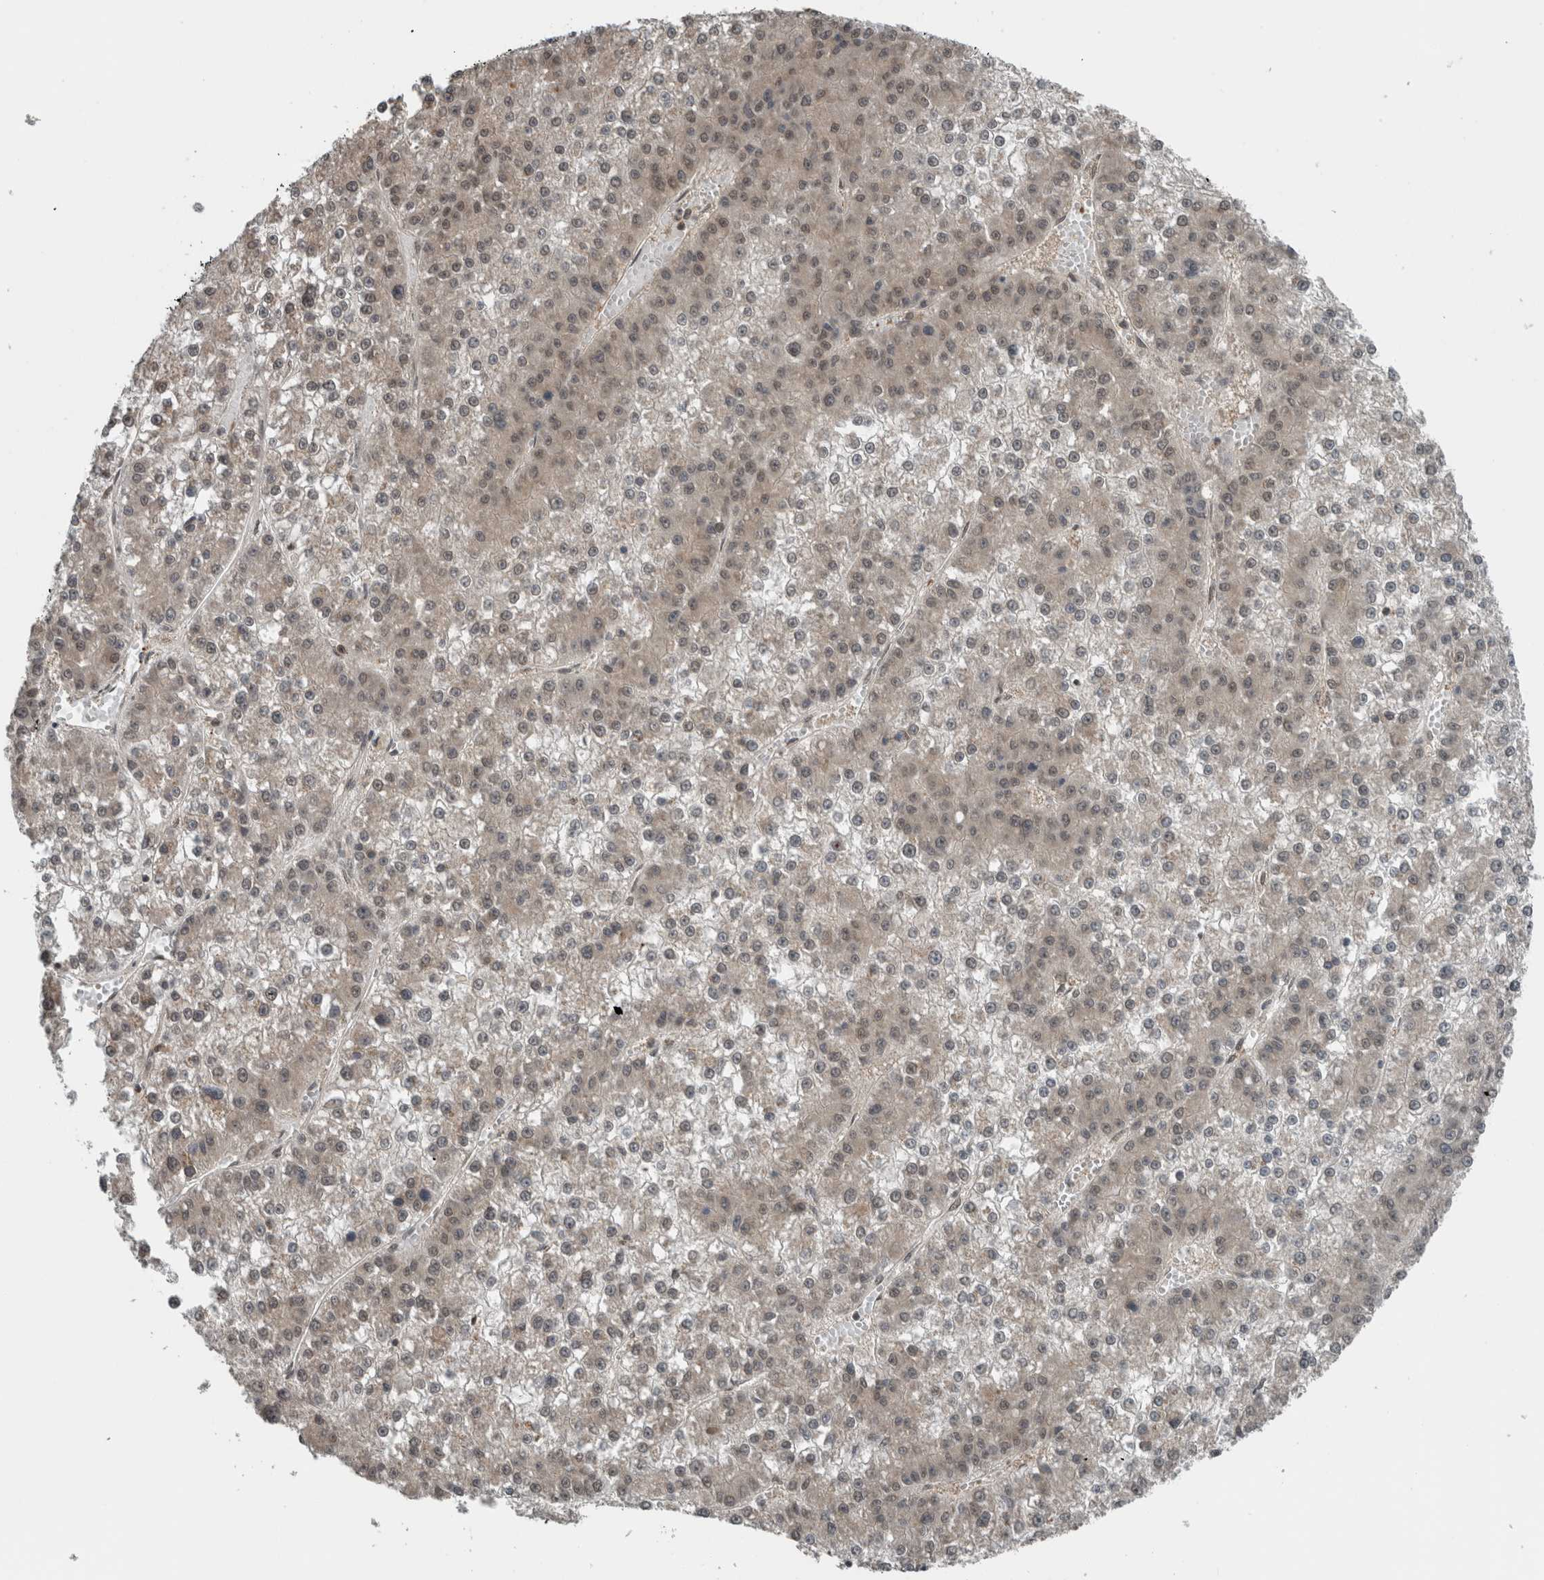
{"staining": {"intensity": "weak", "quantity": "<25%", "location": "cytoplasmic/membranous"}, "tissue": "liver cancer", "cell_type": "Tumor cells", "image_type": "cancer", "snomed": [{"axis": "morphology", "description": "Carcinoma, Hepatocellular, NOS"}, {"axis": "topography", "description": "Liver"}], "caption": "Tumor cells show no significant protein staining in liver cancer. Nuclei are stained in blue.", "gene": "SPAG7", "patient": {"sex": "female", "age": 73}}